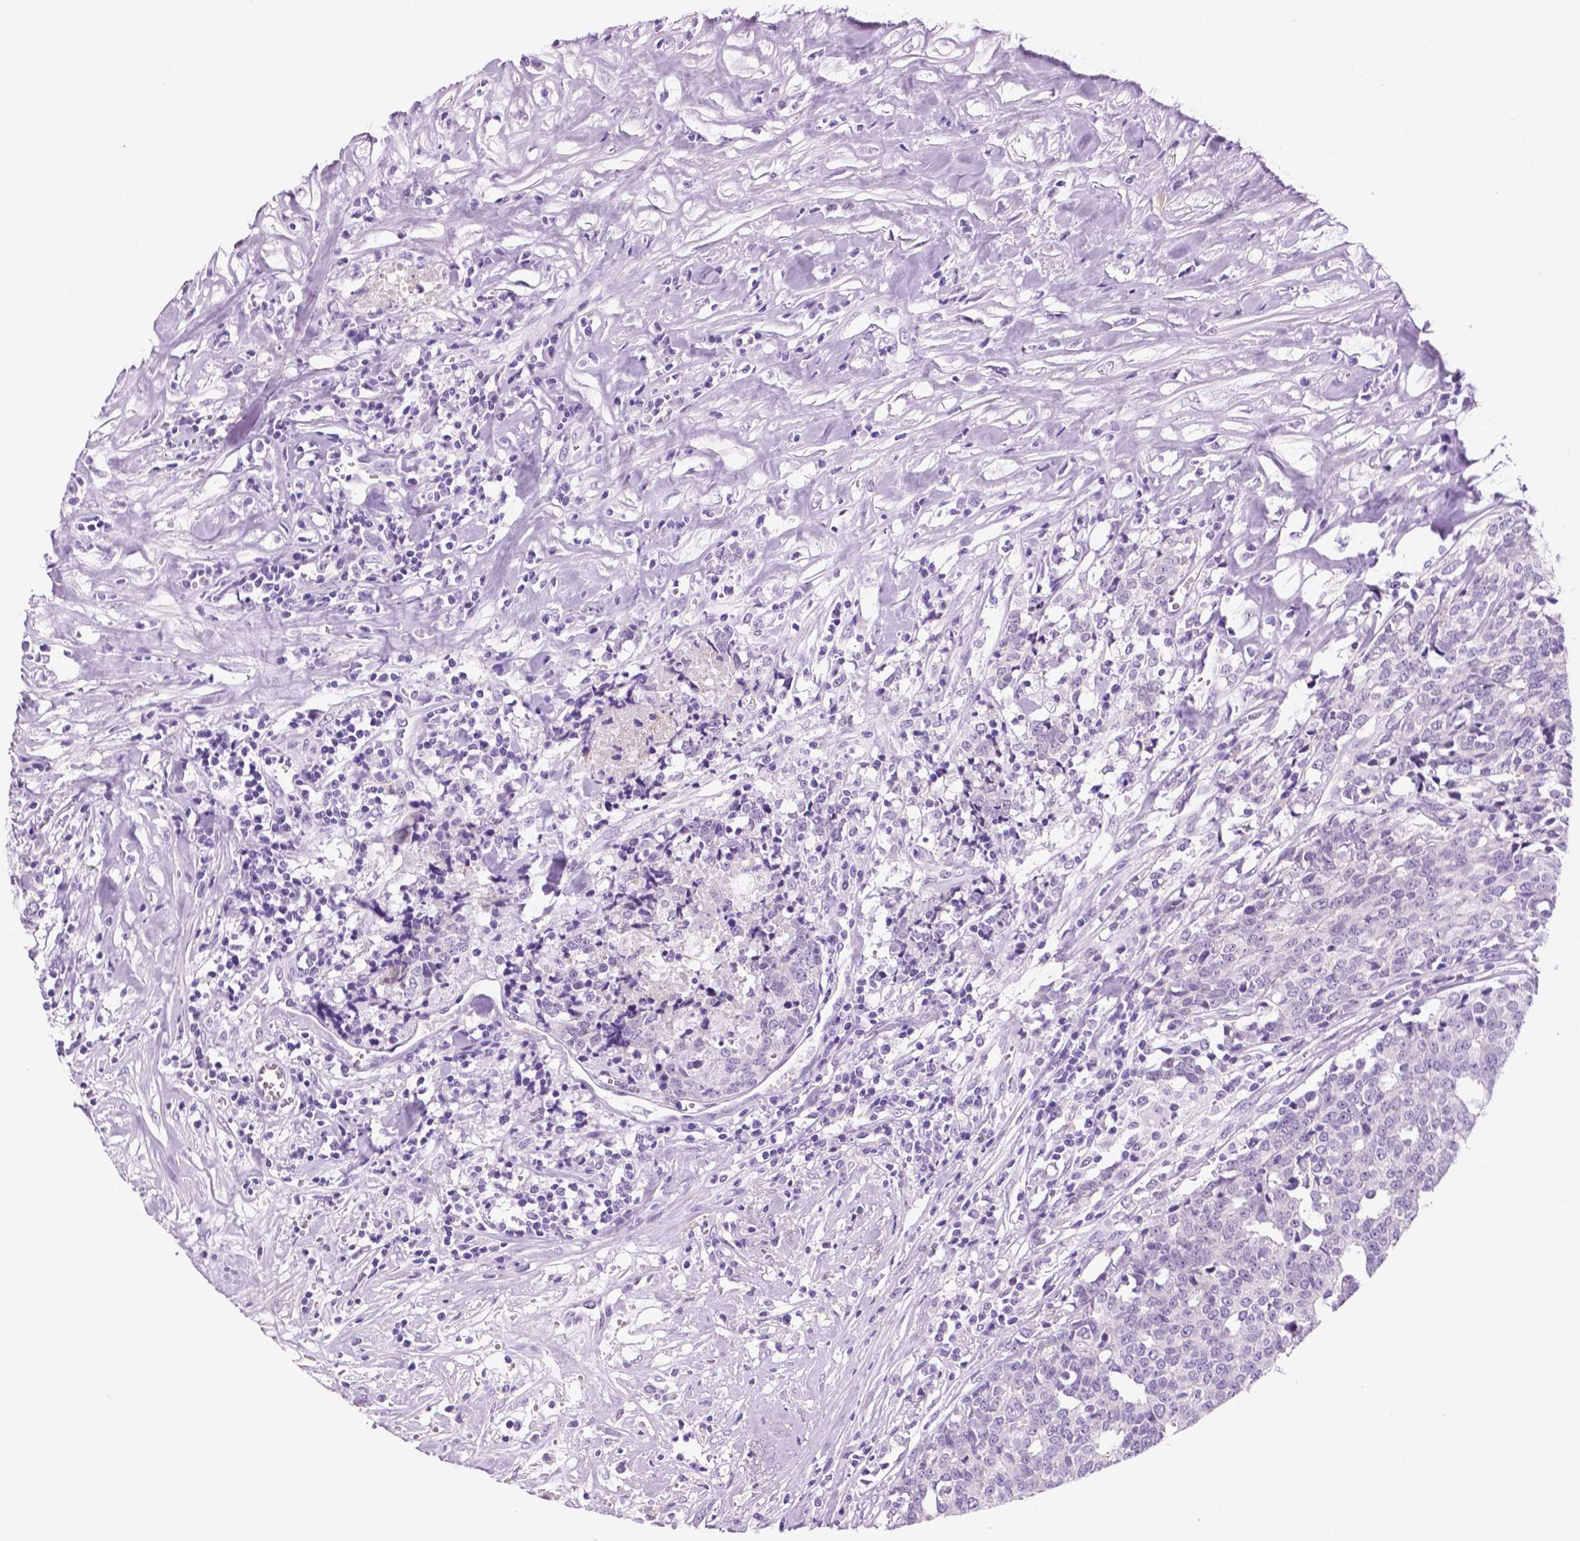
{"staining": {"intensity": "negative", "quantity": "none", "location": "none"}, "tissue": "prostate cancer", "cell_type": "Tumor cells", "image_type": "cancer", "snomed": [{"axis": "morphology", "description": "Adenocarcinoma, High grade"}, {"axis": "topography", "description": "Prostate and seminal vesicle, NOS"}], "caption": "There is no significant expression in tumor cells of prostate cancer.", "gene": "PPL", "patient": {"sex": "male", "age": 60}}